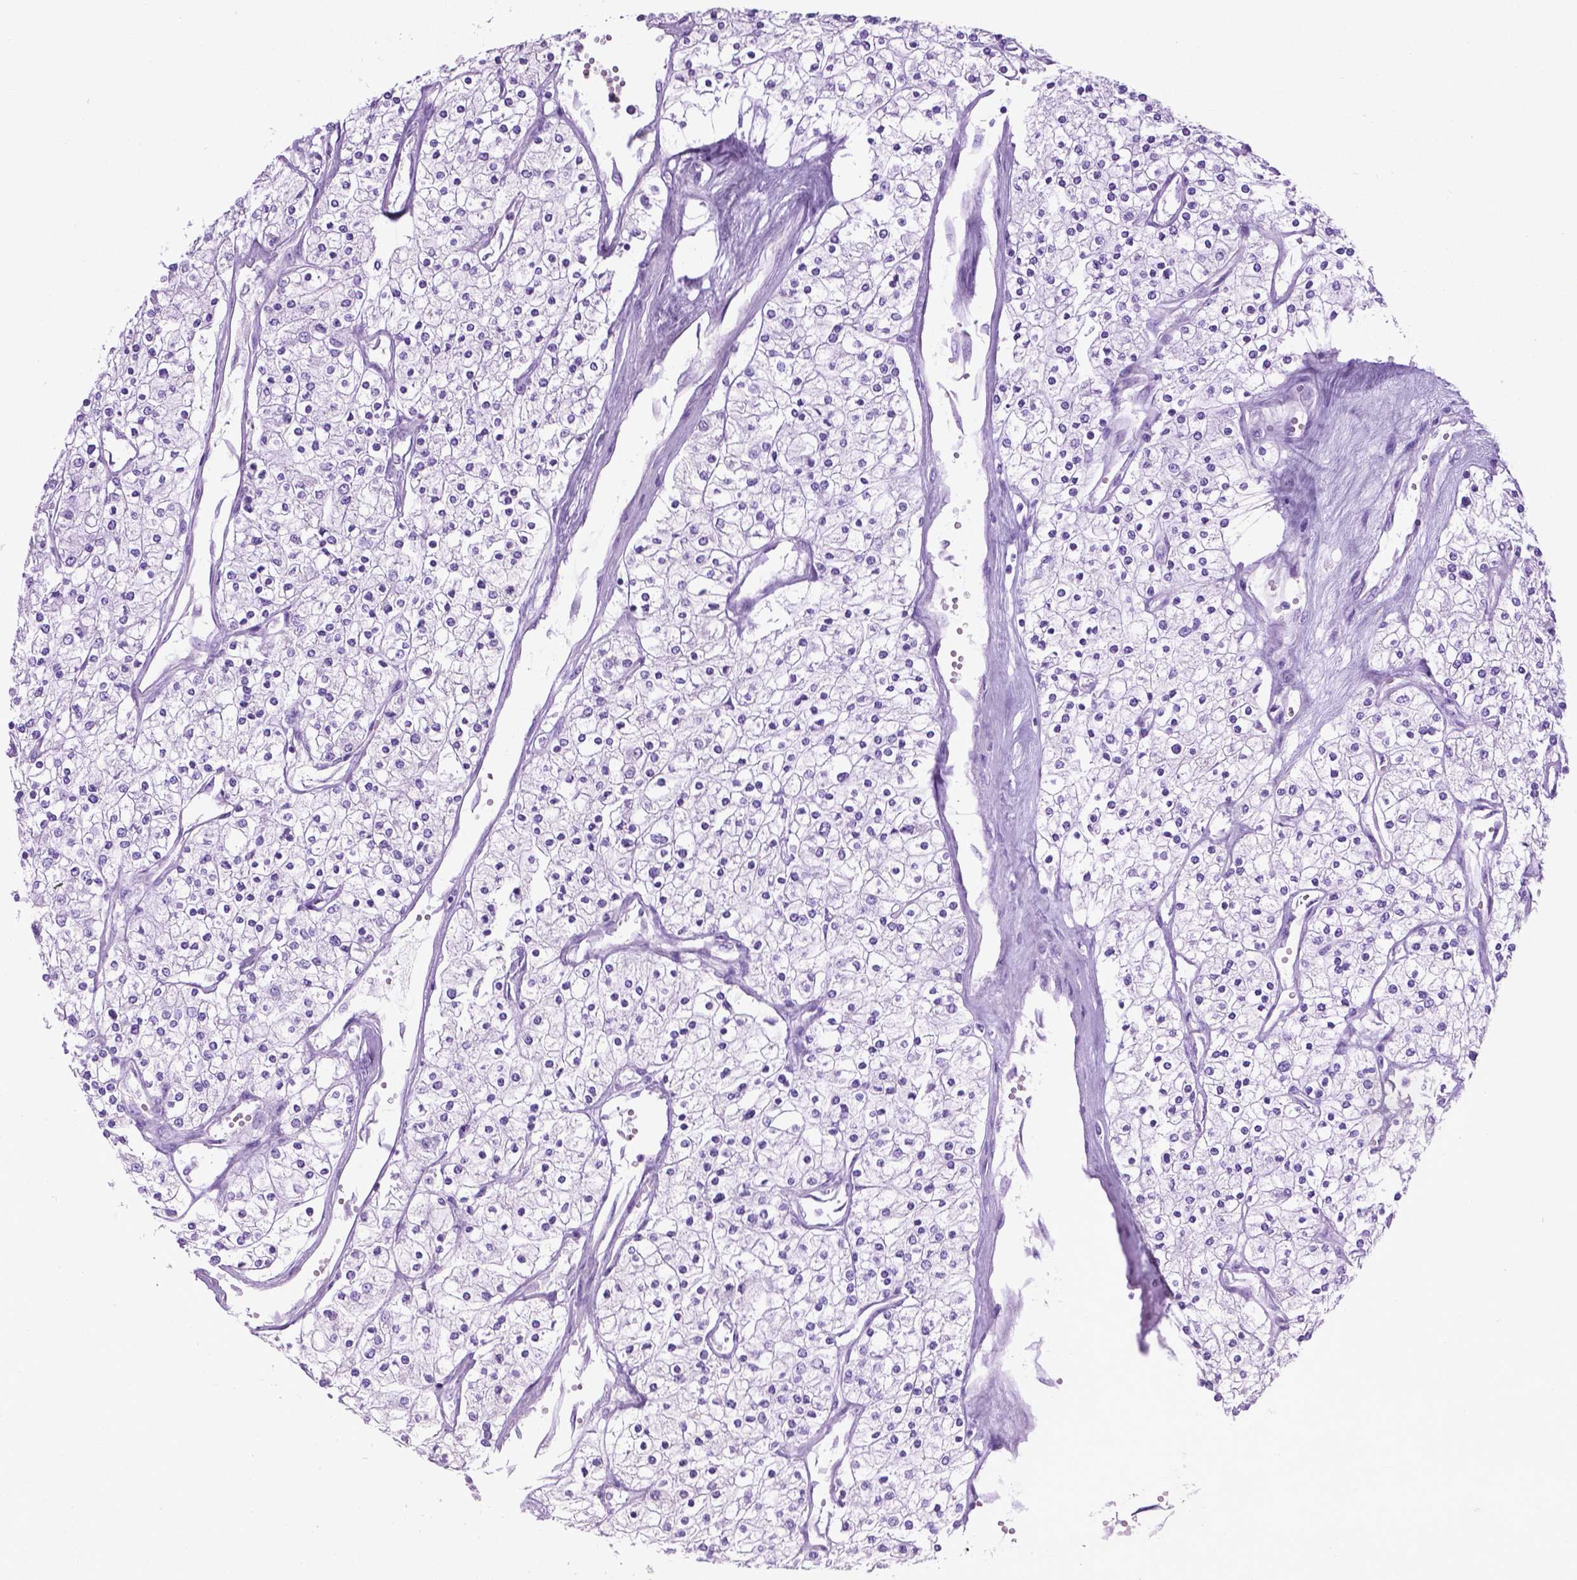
{"staining": {"intensity": "negative", "quantity": "none", "location": "none"}, "tissue": "renal cancer", "cell_type": "Tumor cells", "image_type": "cancer", "snomed": [{"axis": "morphology", "description": "Adenocarcinoma, NOS"}, {"axis": "topography", "description": "Kidney"}], "caption": "Tumor cells show no significant protein staining in renal adenocarcinoma.", "gene": "LELP1", "patient": {"sex": "male", "age": 80}}